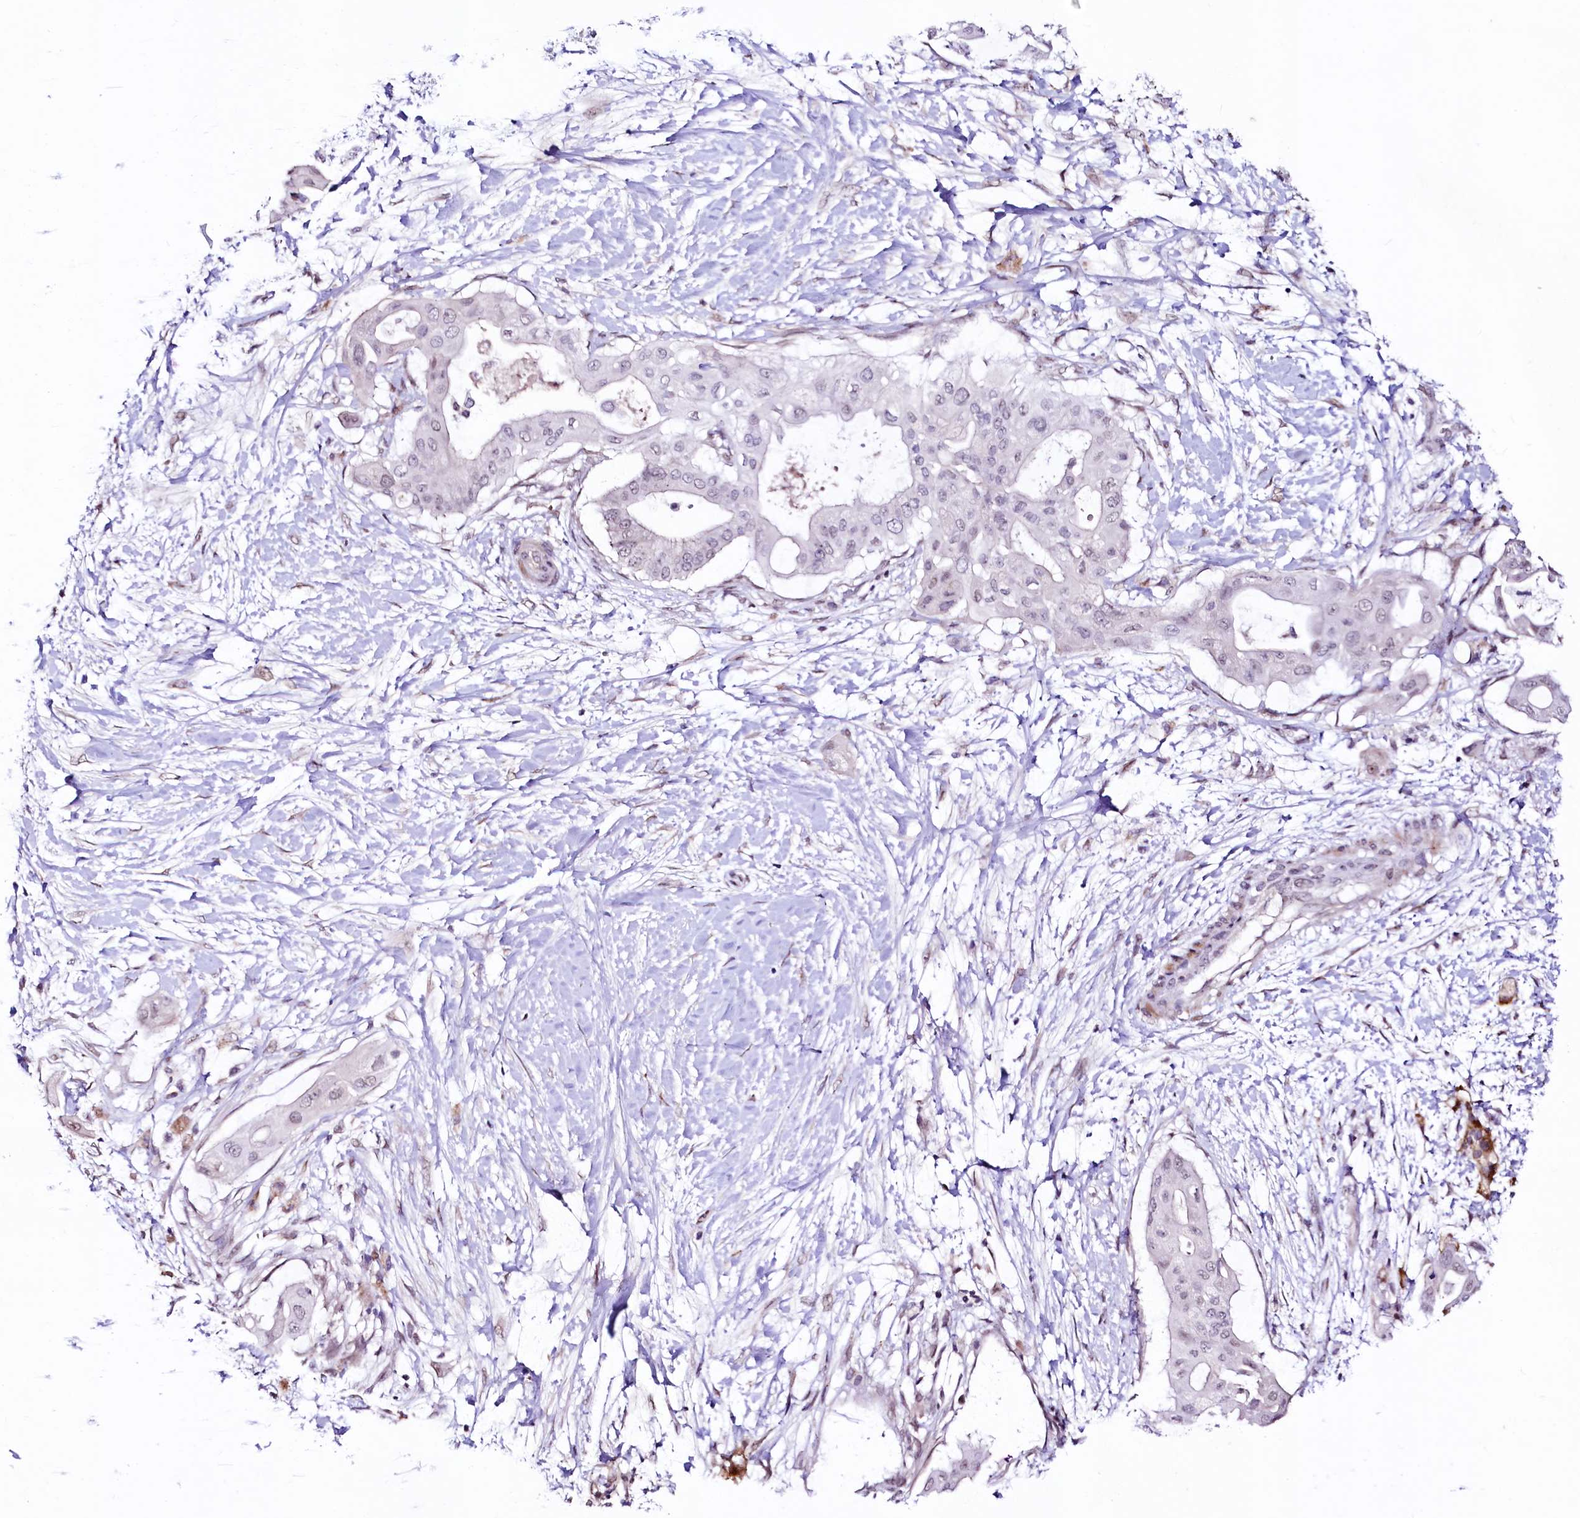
{"staining": {"intensity": "weak", "quantity": "<25%", "location": "cytoplasmic/membranous,nuclear"}, "tissue": "pancreatic cancer", "cell_type": "Tumor cells", "image_type": "cancer", "snomed": [{"axis": "morphology", "description": "Adenocarcinoma, NOS"}, {"axis": "topography", "description": "Pancreas"}], "caption": "Tumor cells show no significant protein positivity in pancreatic adenocarcinoma. Brightfield microscopy of immunohistochemistry stained with DAB (3,3'-diaminobenzidine) (brown) and hematoxylin (blue), captured at high magnification.", "gene": "LEUTX", "patient": {"sex": "male", "age": 68}}